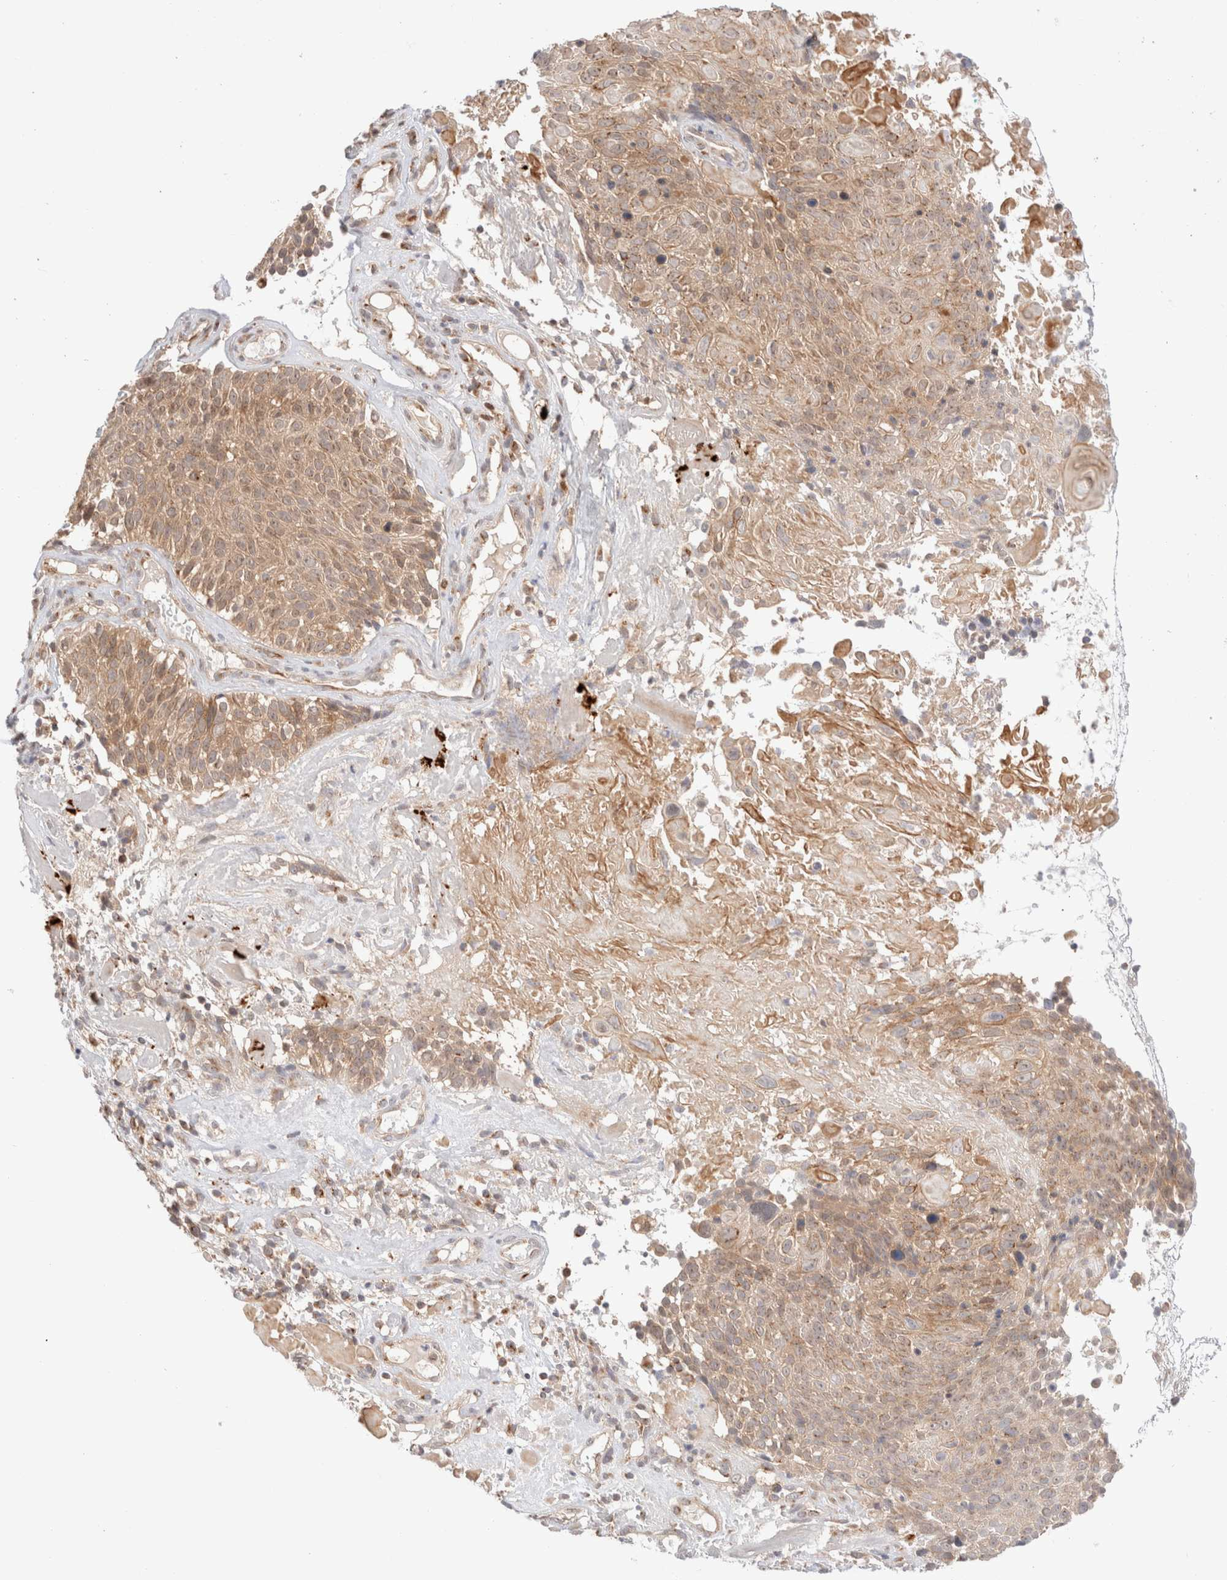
{"staining": {"intensity": "moderate", "quantity": ">75%", "location": "cytoplasmic/membranous"}, "tissue": "cervical cancer", "cell_type": "Tumor cells", "image_type": "cancer", "snomed": [{"axis": "morphology", "description": "Squamous cell carcinoma, NOS"}, {"axis": "topography", "description": "Cervix"}], "caption": "Immunohistochemistry photomicrograph of human cervical squamous cell carcinoma stained for a protein (brown), which reveals medium levels of moderate cytoplasmic/membranous staining in about >75% of tumor cells.", "gene": "XKR4", "patient": {"sex": "female", "age": 74}}